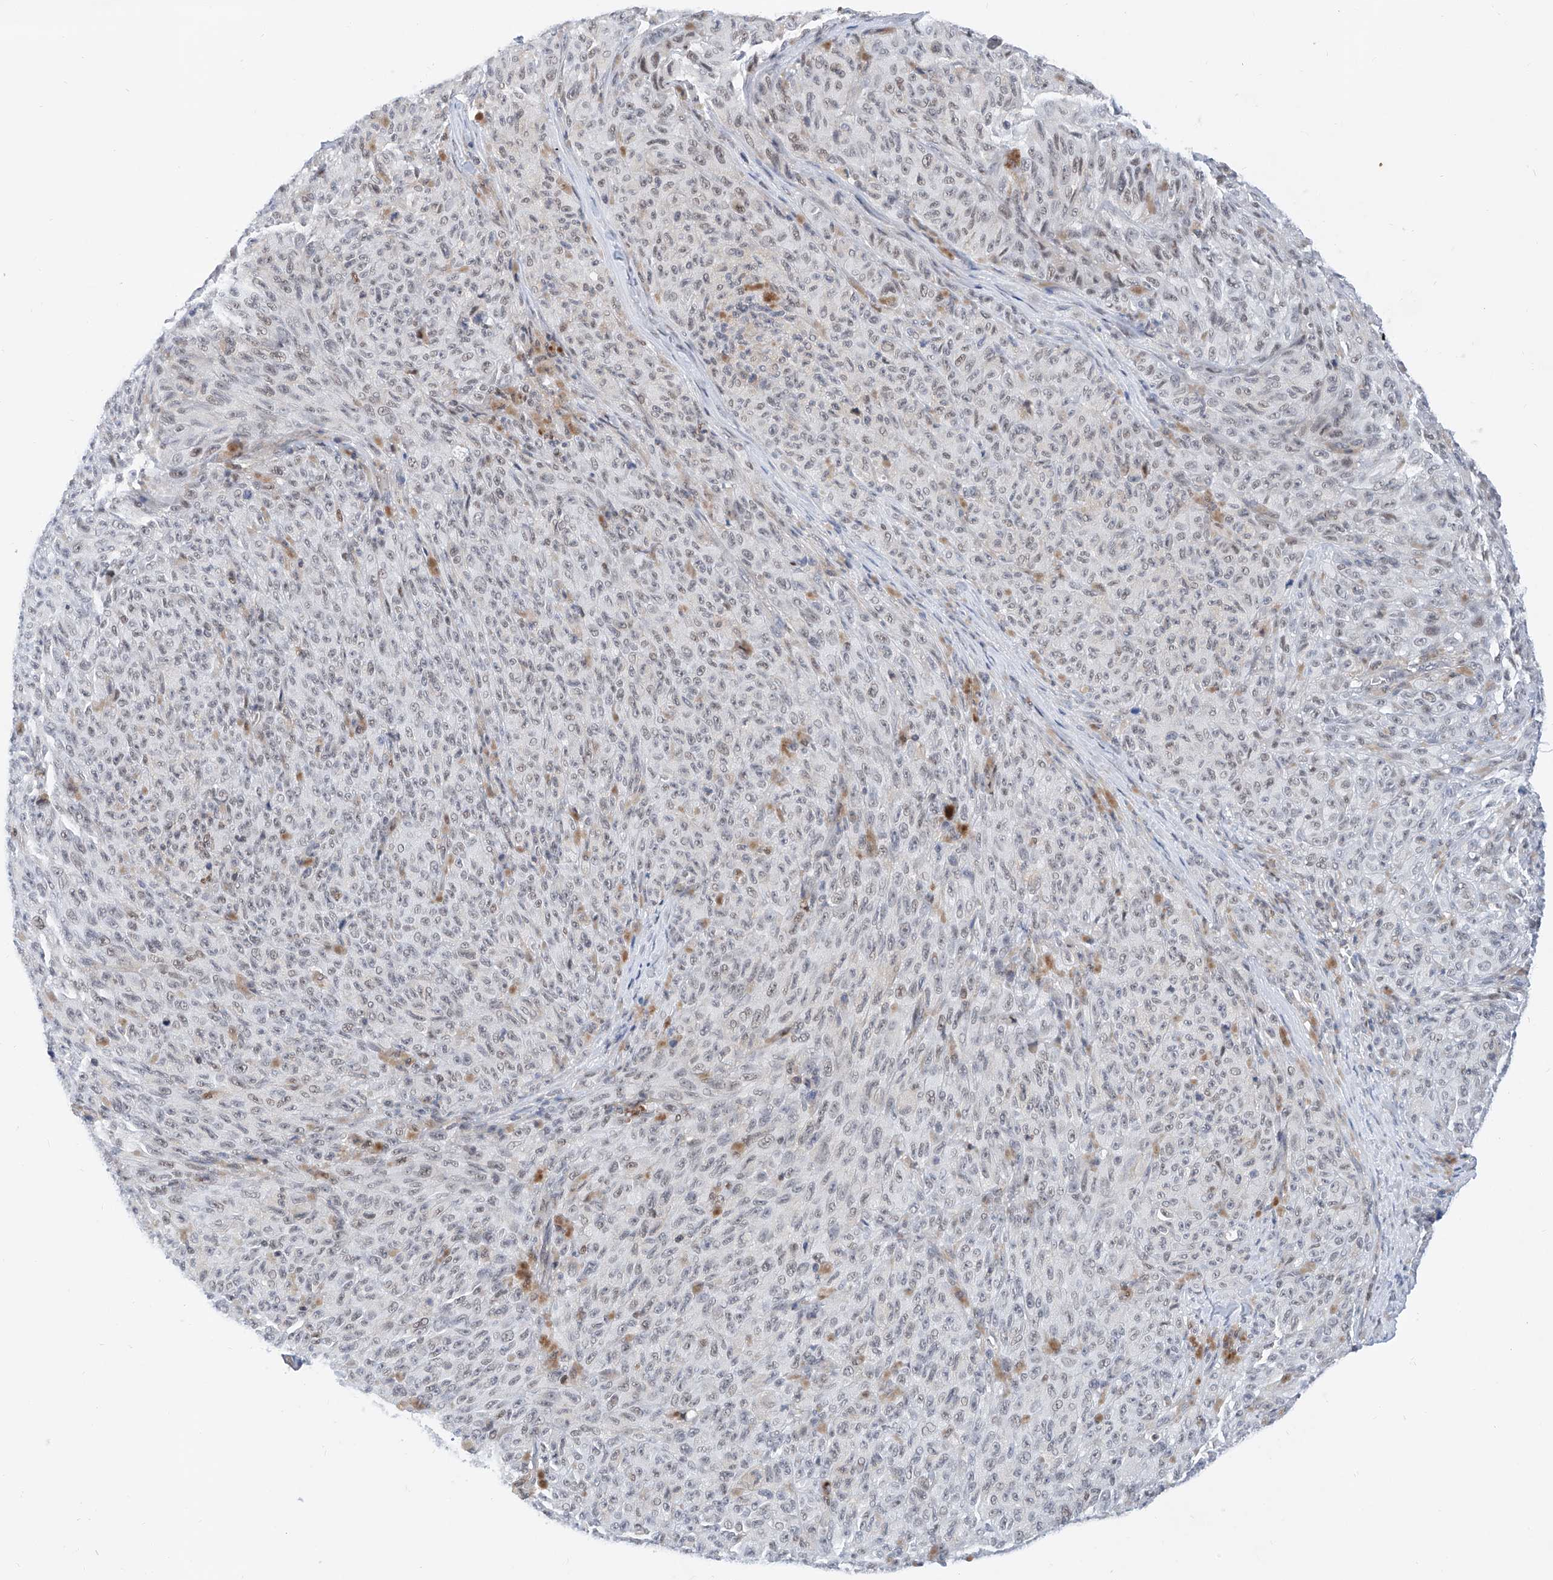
{"staining": {"intensity": "weak", "quantity": "25%-75%", "location": "nuclear"}, "tissue": "melanoma", "cell_type": "Tumor cells", "image_type": "cancer", "snomed": [{"axis": "morphology", "description": "Malignant melanoma, NOS"}, {"axis": "topography", "description": "Skin"}], "caption": "Protein staining shows weak nuclear staining in about 25%-75% of tumor cells in malignant melanoma. Using DAB (brown) and hematoxylin (blue) stains, captured at high magnification using brightfield microscopy.", "gene": "SNRNP200", "patient": {"sex": "female", "age": 82}}